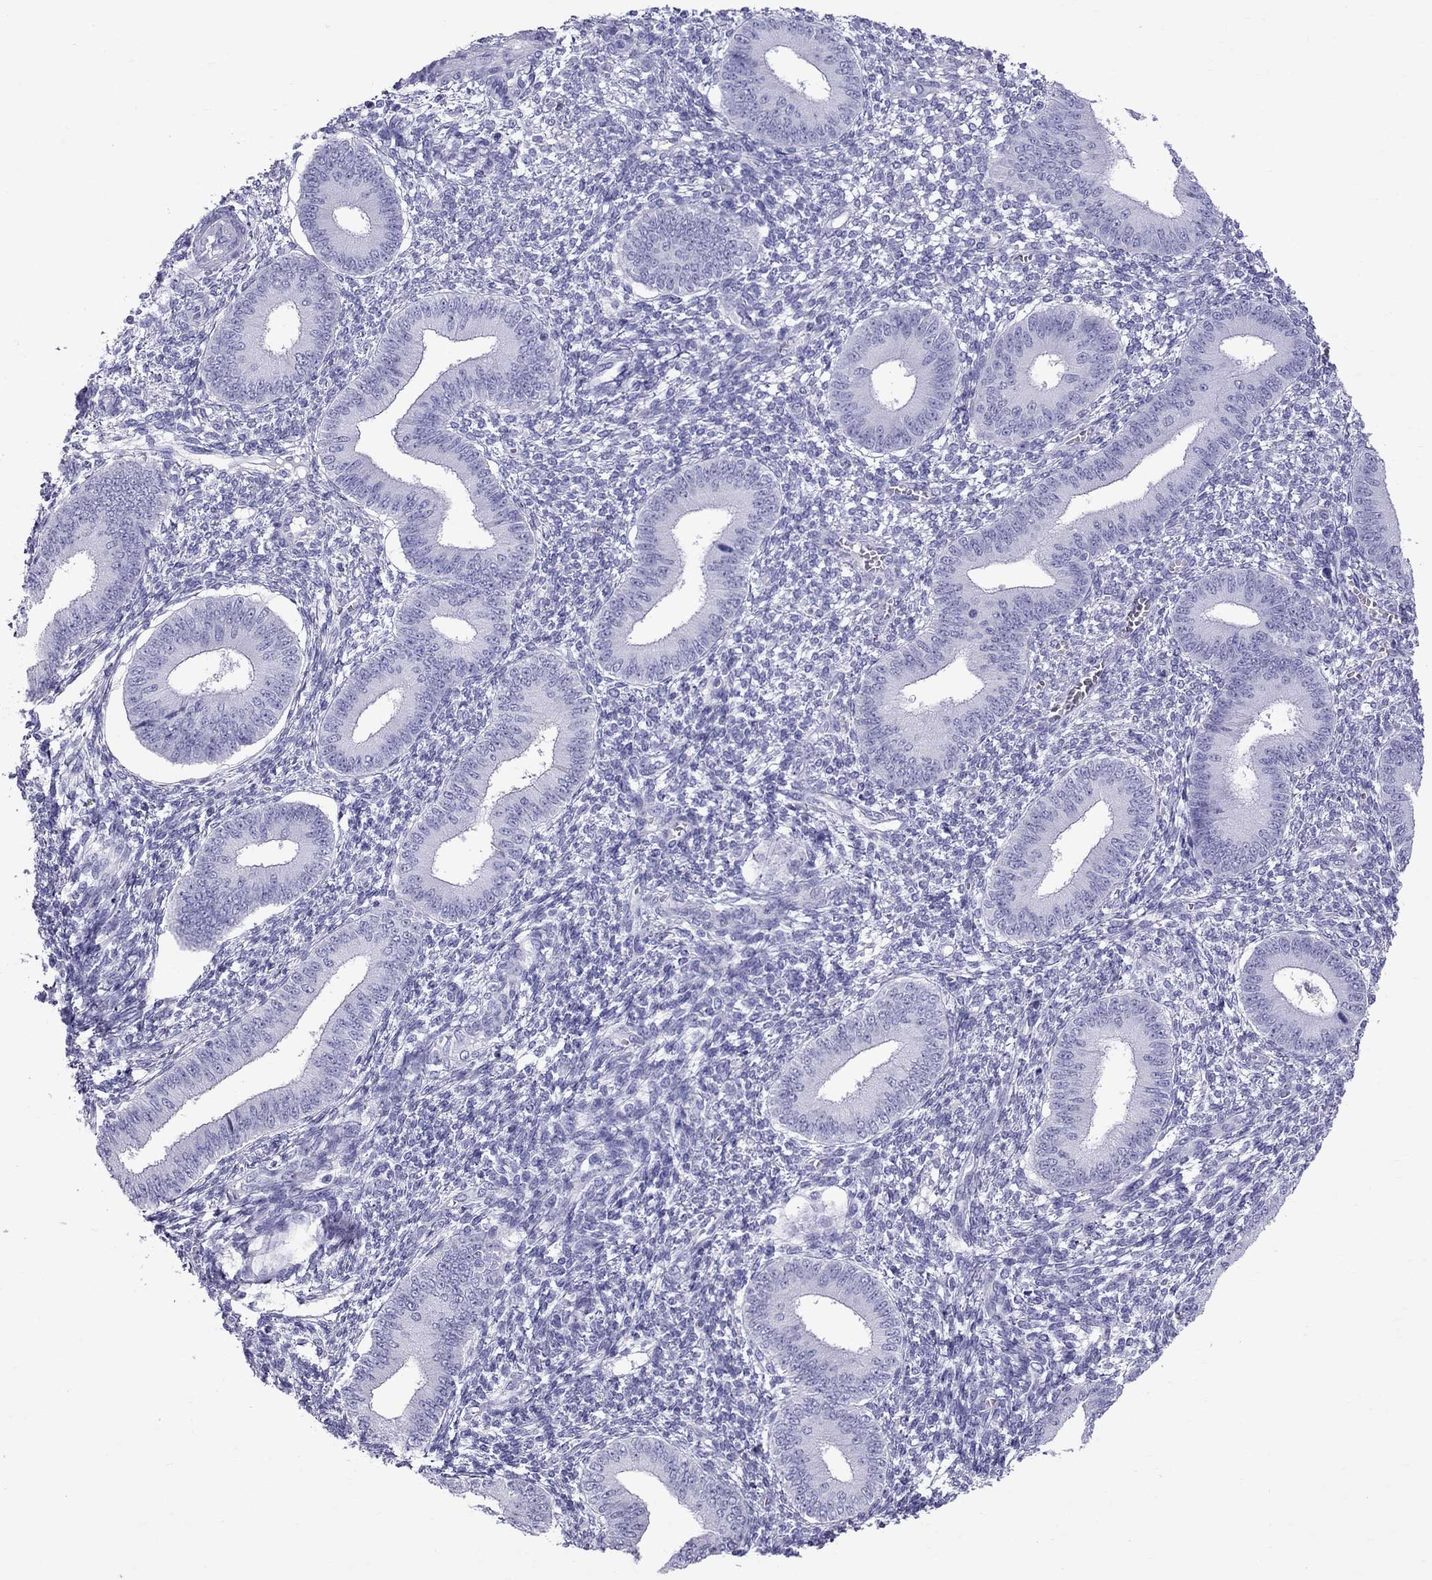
{"staining": {"intensity": "negative", "quantity": "none", "location": "none"}, "tissue": "endometrium", "cell_type": "Cells in endometrial stroma", "image_type": "normal", "snomed": [{"axis": "morphology", "description": "Normal tissue, NOS"}, {"axis": "topography", "description": "Endometrium"}], "caption": "Cells in endometrial stroma are negative for protein expression in normal human endometrium. (Brightfield microscopy of DAB (3,3'-diaminobenzidine) immunohistochemistry at high magnification).", "gene": "SCART1", "patient": {"sex": "female", "age": 42}}